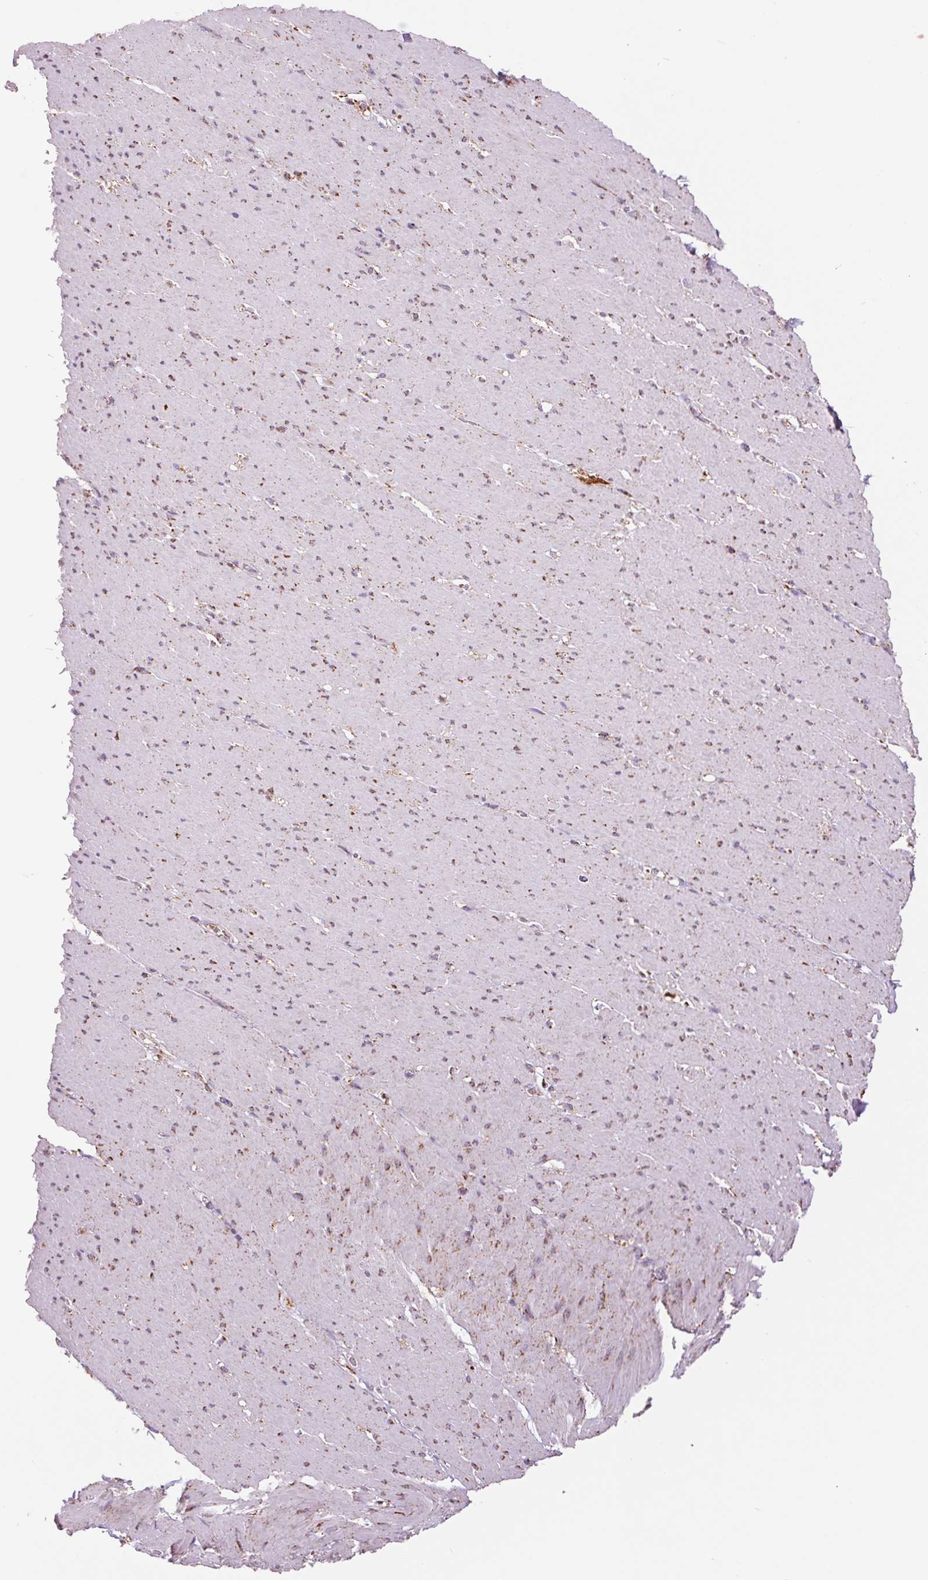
{"staining": {"intensity": "moderate", "quantity": "<25%", "location": "cytoplasmic/membranous"}, "tissue": "smooth muscle", "cell_type": "Smooth muscle cells", "image_type": "normal", "snomed": [{"axis": "morphology", "description": "Normal tissue, NOS"}, {"axis": "topography", "description": "Smooth muscle"}, {"axis": "topography", "description": "Rectum"}], "caption": "Protein staining reveals moderate cytoplasmic/membranous staining in about <25% of smooth muscle cells in normal smooth muscle. The protein is stained brown, and the nuclei are stained in blue (DAB IHC with brightfield microscopy, high magnification).", "gene": "ATP5PB", "patient": {"sex": "male", "age": 53}}